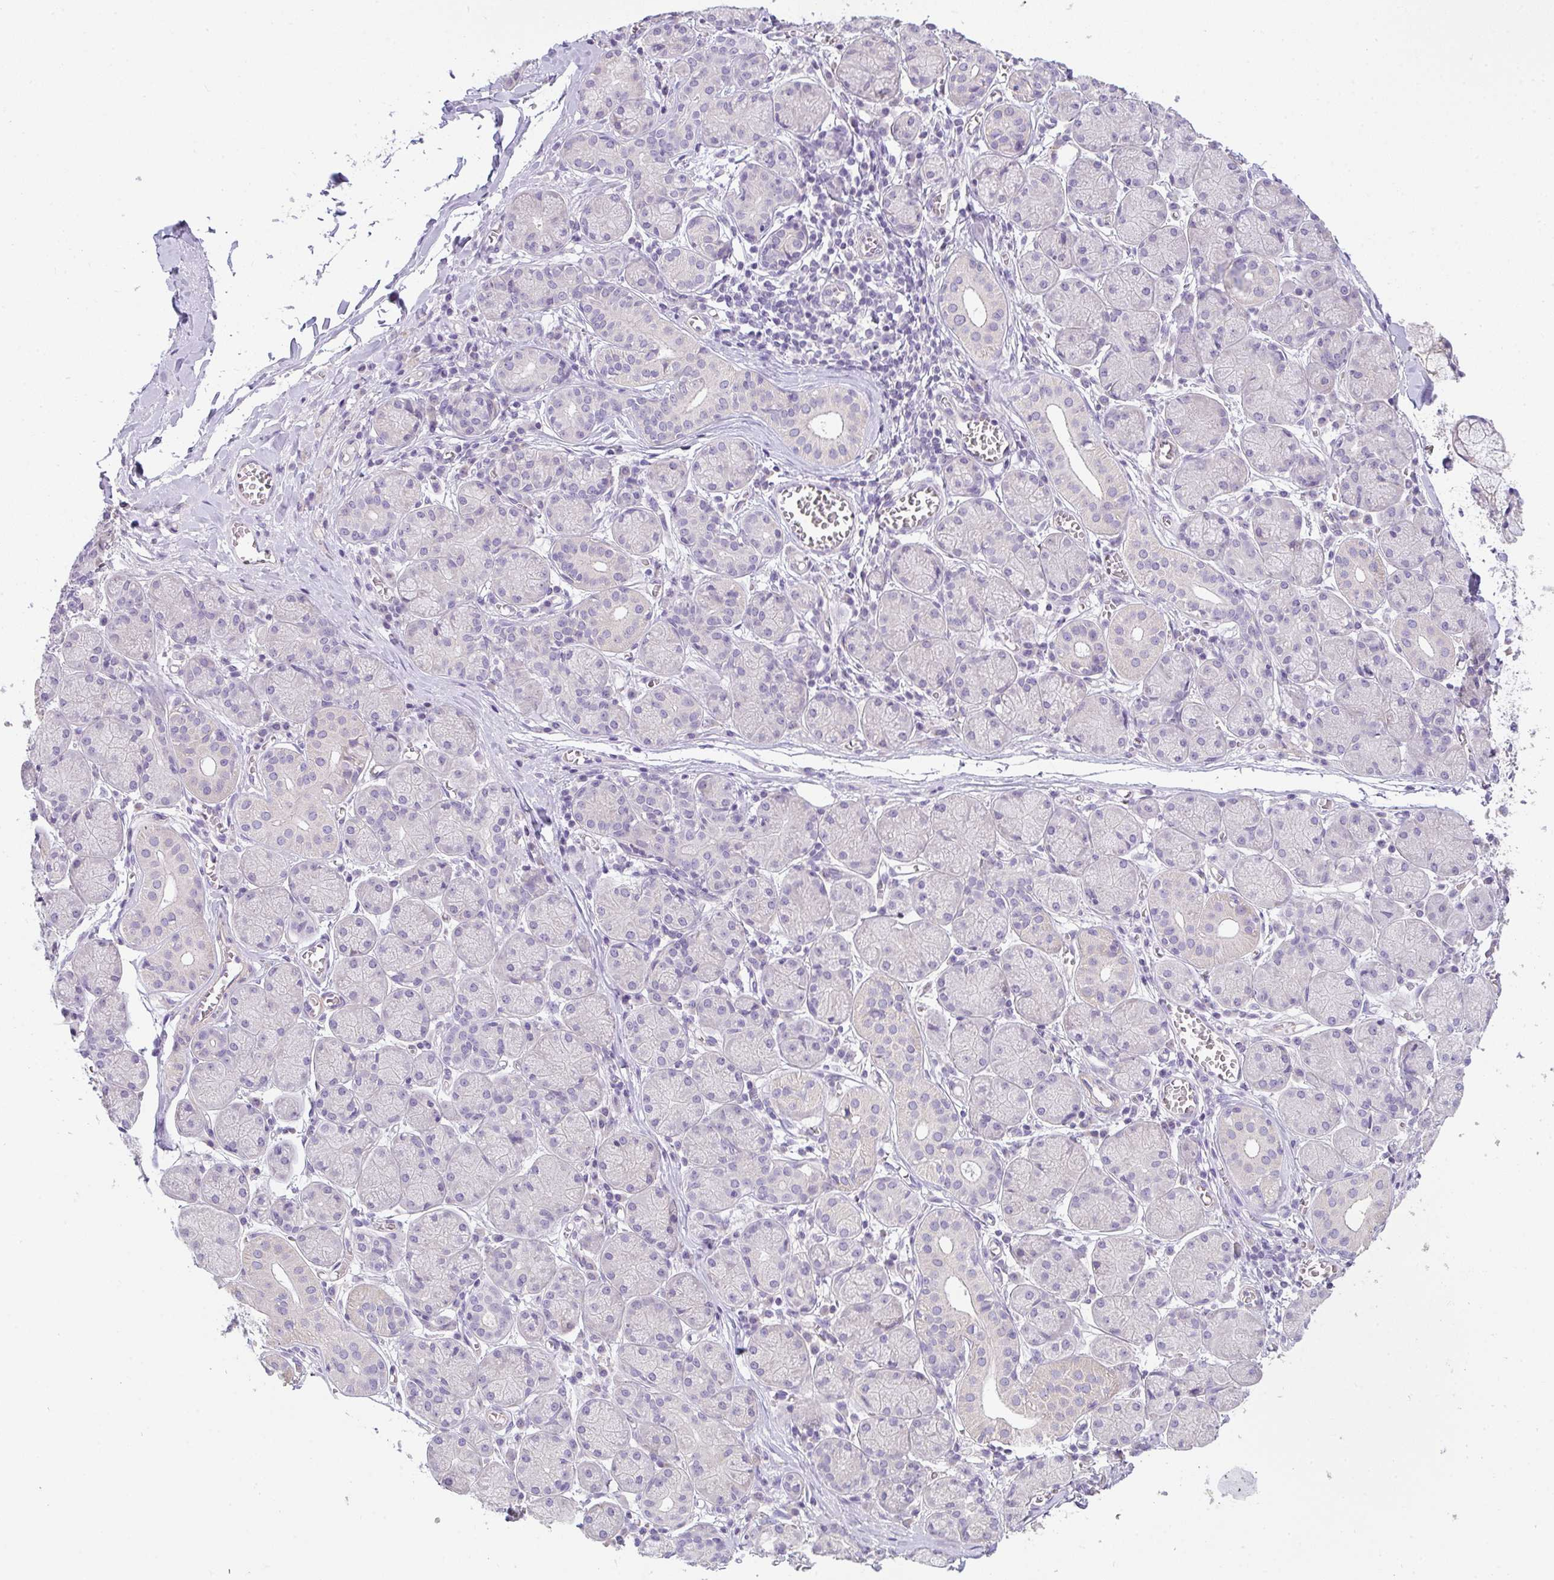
{"staining": {"intensity": "weak", "quantity": "<25%", "location": "cytoplasmic/membranous"}, "tissue": "salivary gland", "cell_type": "Glandular cells", "image_type": "normal", "snomed": [{"axis": "morphology", "description": "Normal tissue, NOS"}, {"axis": "topography", "description": "Salivary gland"}], "caption": "IHC of unremarkable salivary gland shows no expression in glandular cells.", "gene": "FILIP1", "patient": {"sex": "female", "age": 24}}